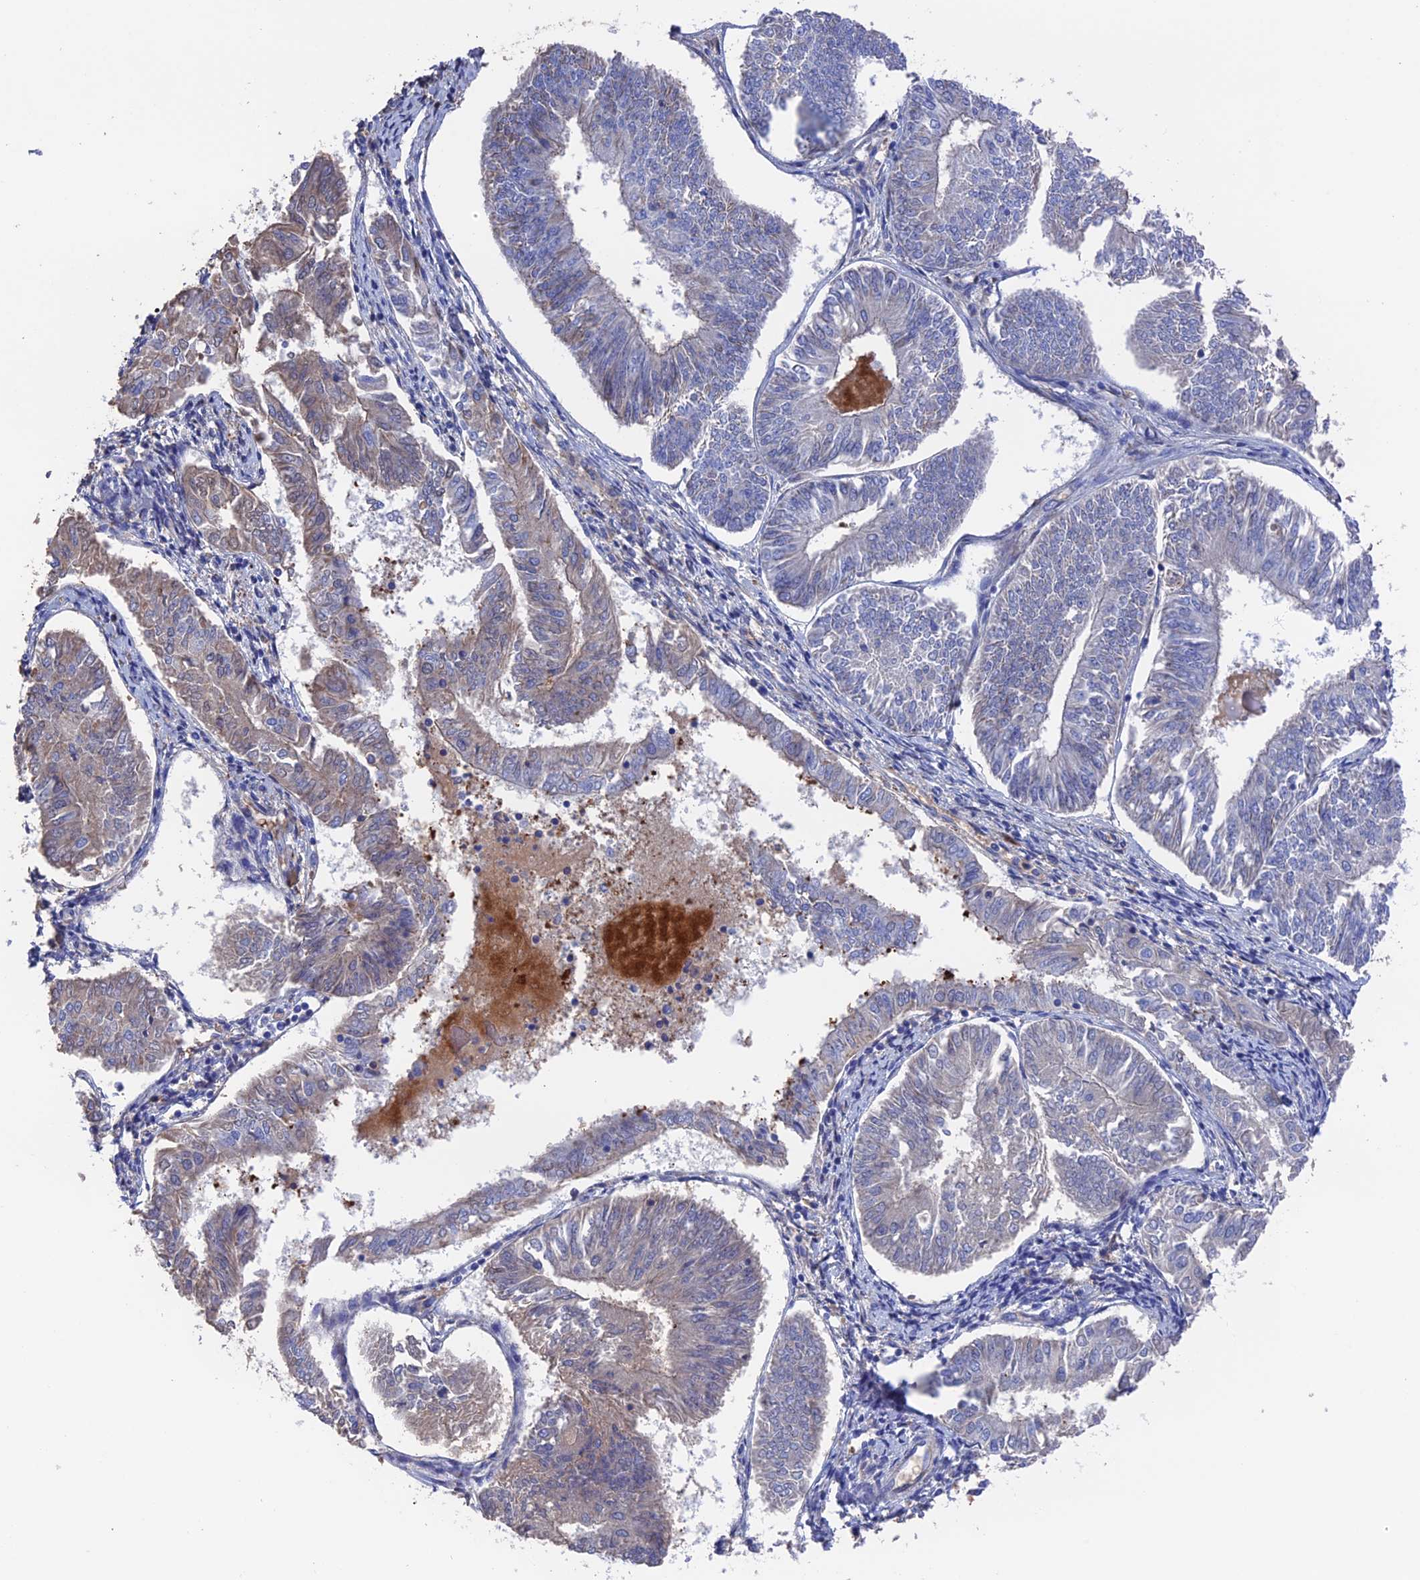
{"staining": {"intensity": "weak", "quantity": "<25%", "location": "cytoplasmic/membranous"}, "tissue": "endometrial cancer", "cell_type": "Tumor cells", "image_type": "cancer", "snomed": [{"axis": "morphology", "description": "Adenocarcinoma, NOS"}, {"axis": "topography", "description": "Endometrium"}], "caption": "This is an immunohistochemistry (IHC) photomicrograph of adenocarcinoma (endometrial). There is no positivity in tumor cells.", "gene": "HPF1", "patient": {"sex": "female", "age": 58}}